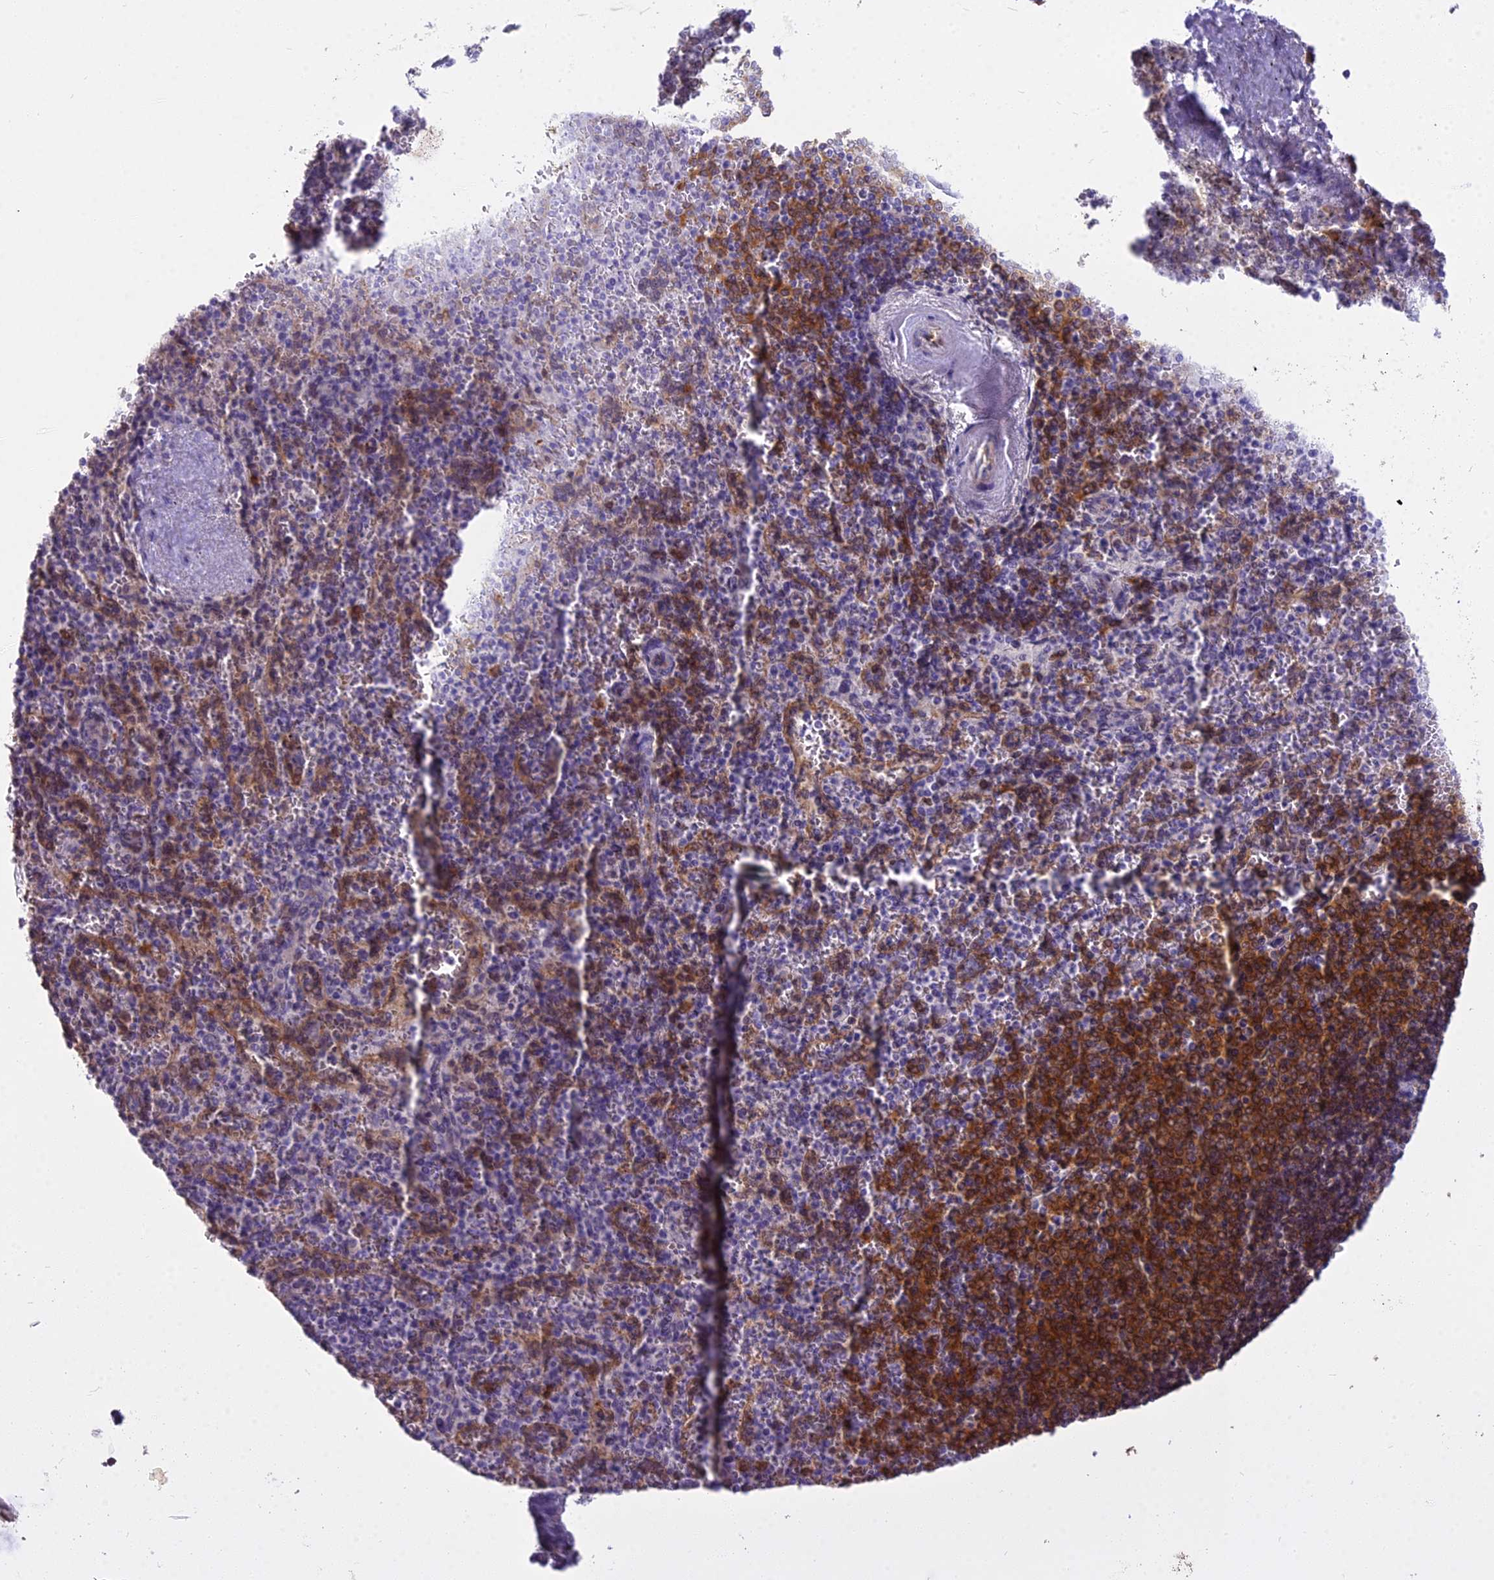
{"staining": {"intensity": "moderate", "quantity": "<25%", "location": "cytoplasmic/membranous"}, "tissue": "spleen", "cell_type": "Cells in red pulp", "image_type": "normal", "snomed": [{"axis": "morphology", "description": "Normal tissue, NOS"}, {"axis": "morphology", "description": "Degeneration, NOS"}, {"axis": "topography", "description": "Spleen"}], "caption": "Approximately <25% of cells in red pulp in normal human spleen show moderate cytoplasmic/membranous protein staining as visualized by brown immunohistochemical staining.", "gene": "BLNK", "patient": {"sex": "male", "age": 56}}